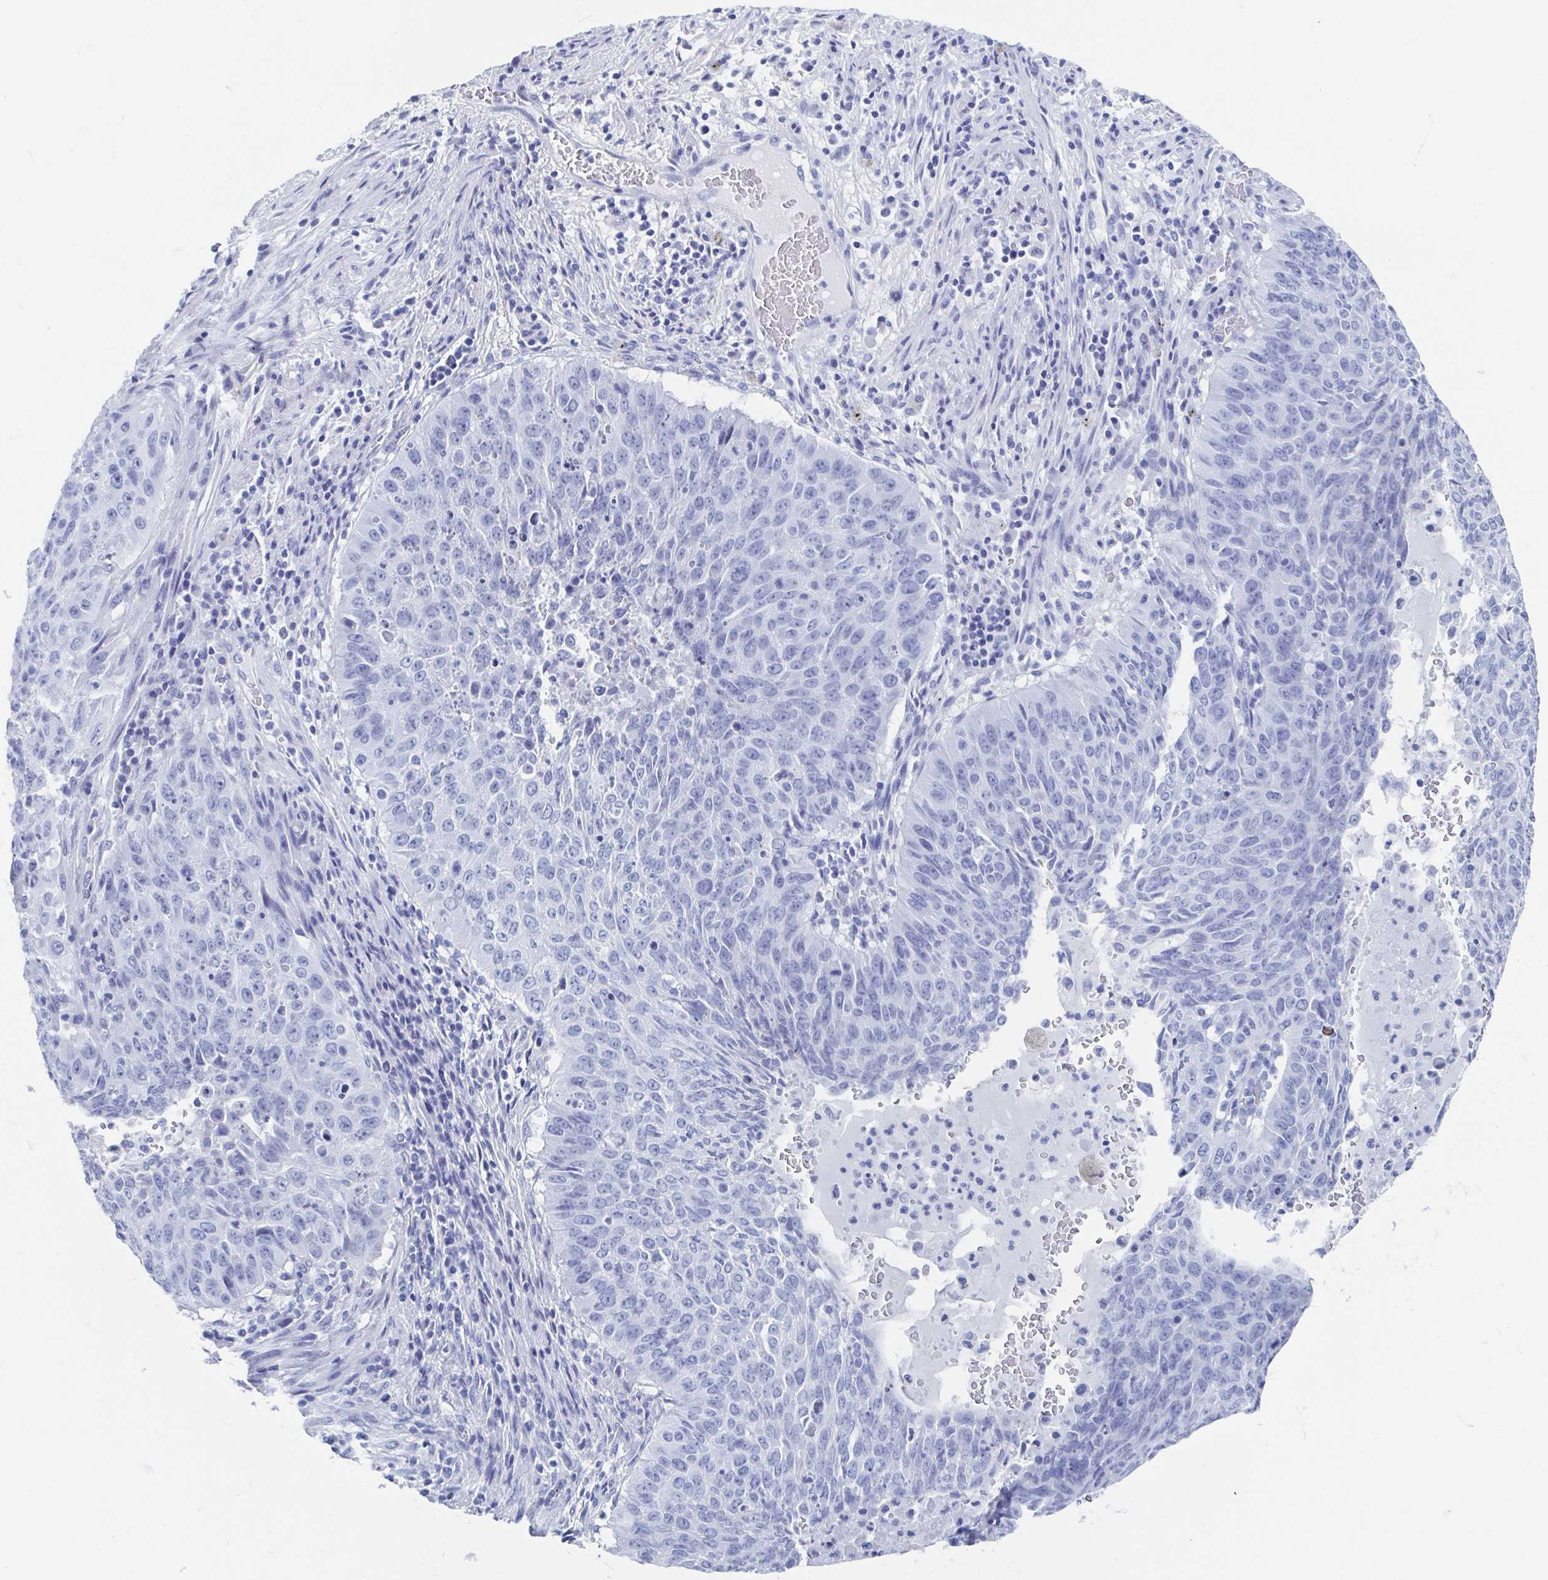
{"staining": {"intensity": "negative", "quantity": "none", "location": "none"}, "tissue": "lung cancer", "cell_type": "Tumor cells", "image_type": "cancer", "snomed": [{"axis": "morphology", "description": "Normal tissue, NOS"}, {"axis": "morphology", "description": "Squamous cell carcinoma, NOS"}, {"axis": "topography", "description": "Bronchus"}, {"axis": "topography", "description": "Lung"}], "caption": "A high-resolution photomicrograph shows immunohistochemistry staining of lung squamous cell carcinoma, which shows no significant expression in tumor cells.", "gene": "C10orf53", "patient": {"sex": "male", "age": 64}}